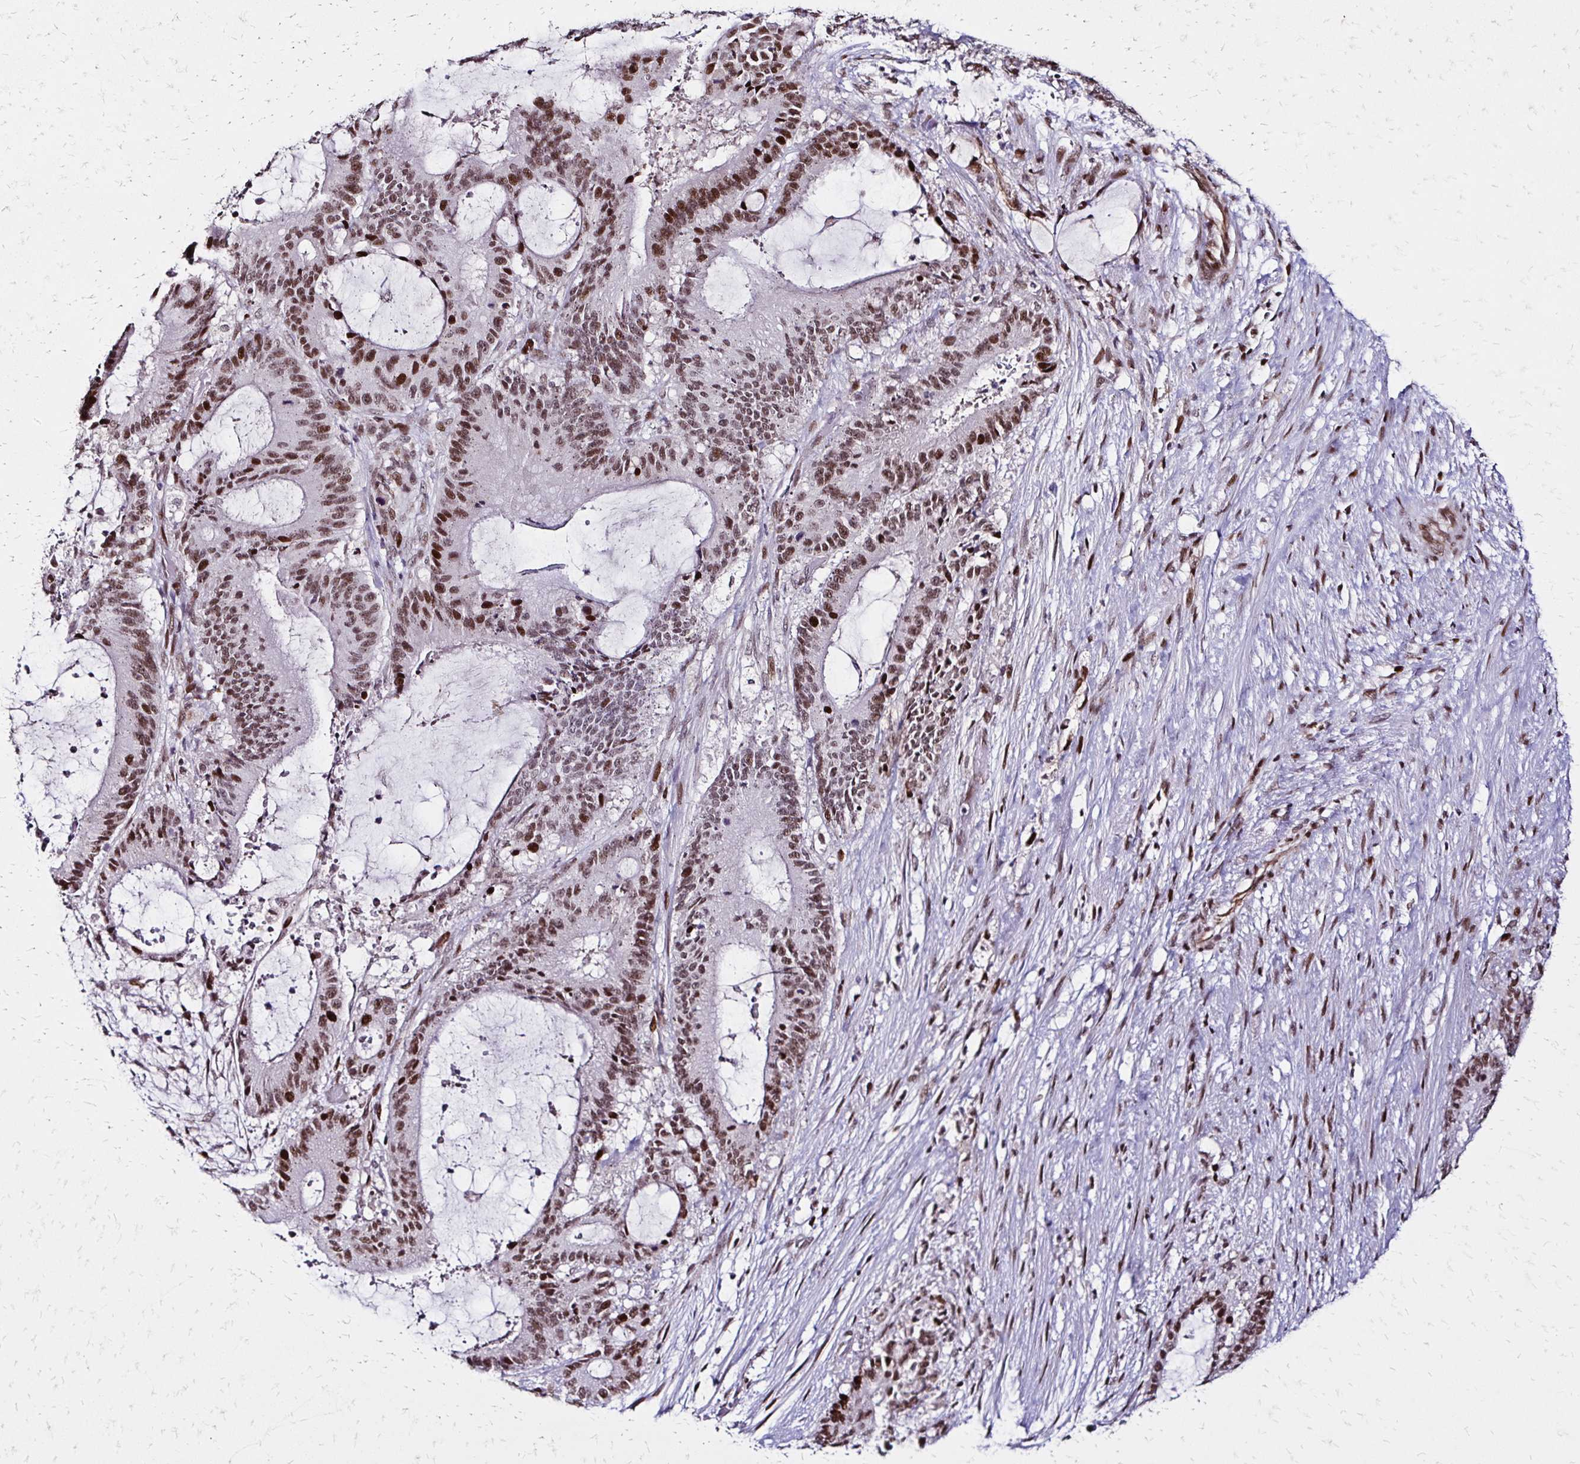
{"staining": {"intensity": "moderate", "quantity": ">75%", "location": "nuclear"}, "tissue": "liver cancer", "cell_type": "Tumor cells", "image_type": "cancer", "snomed": [{"axis": "morphology", "description": "Normal tissue, NOS"}, {"axis": "morphology", "description": "Cholangiocarcinoma"}, {"axis": "topography", "description": "Liver"}, {"axis": "topography", "description": "Peripheral nerve tissue"}], "caption": "Liver cancer (cholangiocarcinoma) stained with a brown dye exhibits moderate nuclear positive expression in approximately >75% of tumor cells.", "gene": "TOB1", "patient": {"sex": "female", "age": 73}}